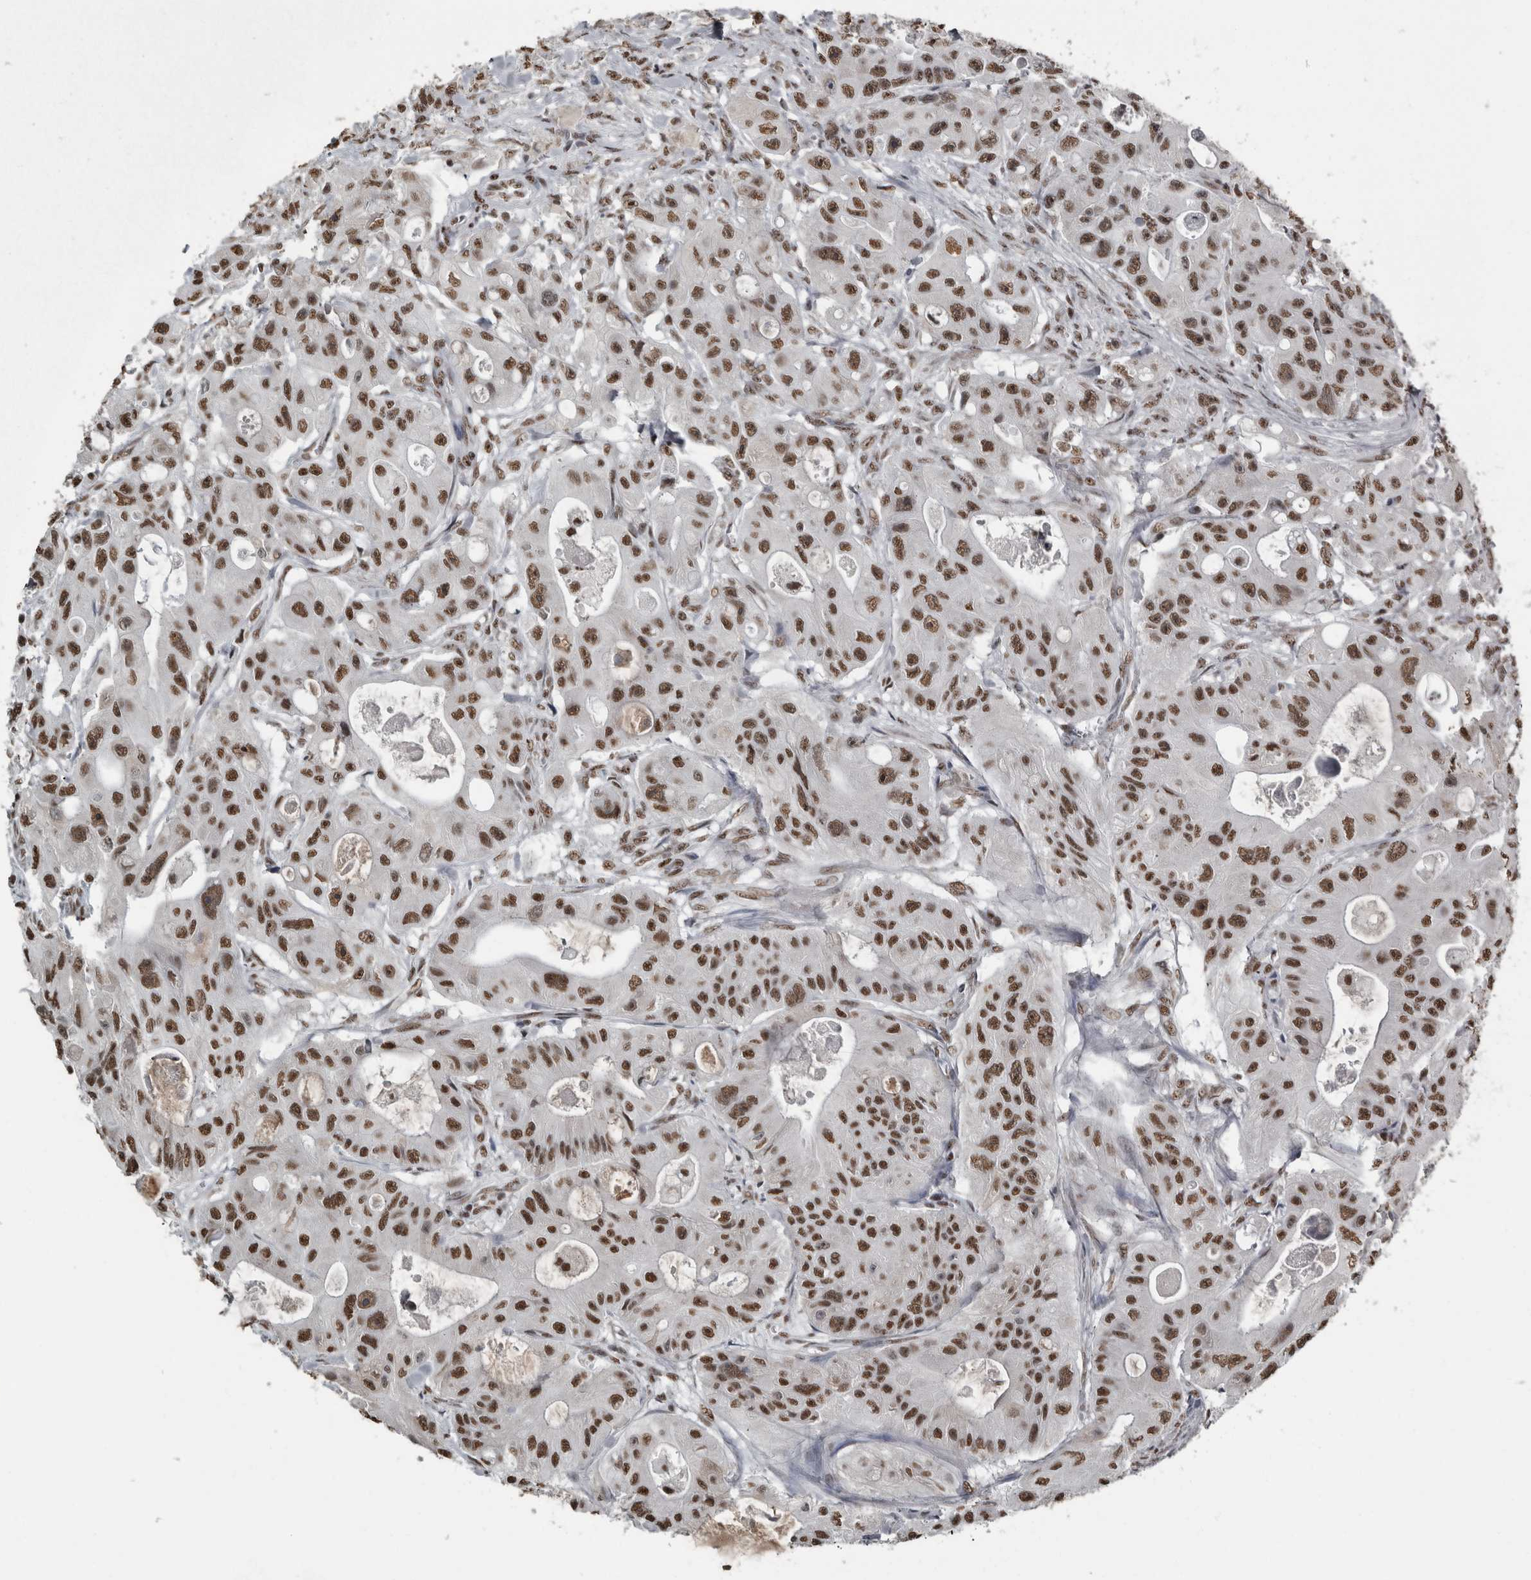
{"staining": {"intensity": "strong", "quantity": ">75%", "location": "nuclear"}, "tissue": "colorectal cancer", "cell_type": "Tumor cells", "image_type": "cancer", "snomed": [{"axis": "morphology", "description": "Adenocarcinoma, NOS"}, {"axis": "topography", "description": "Colon"}], "caption": "Human colorectal adenocarcinoma stained for a protein (brown) exhibits strong nuclear positive positivity in approximately >75% of tumor cells.", "gene": "TGS1", "patient": {"sex": "female", "age": 46}}